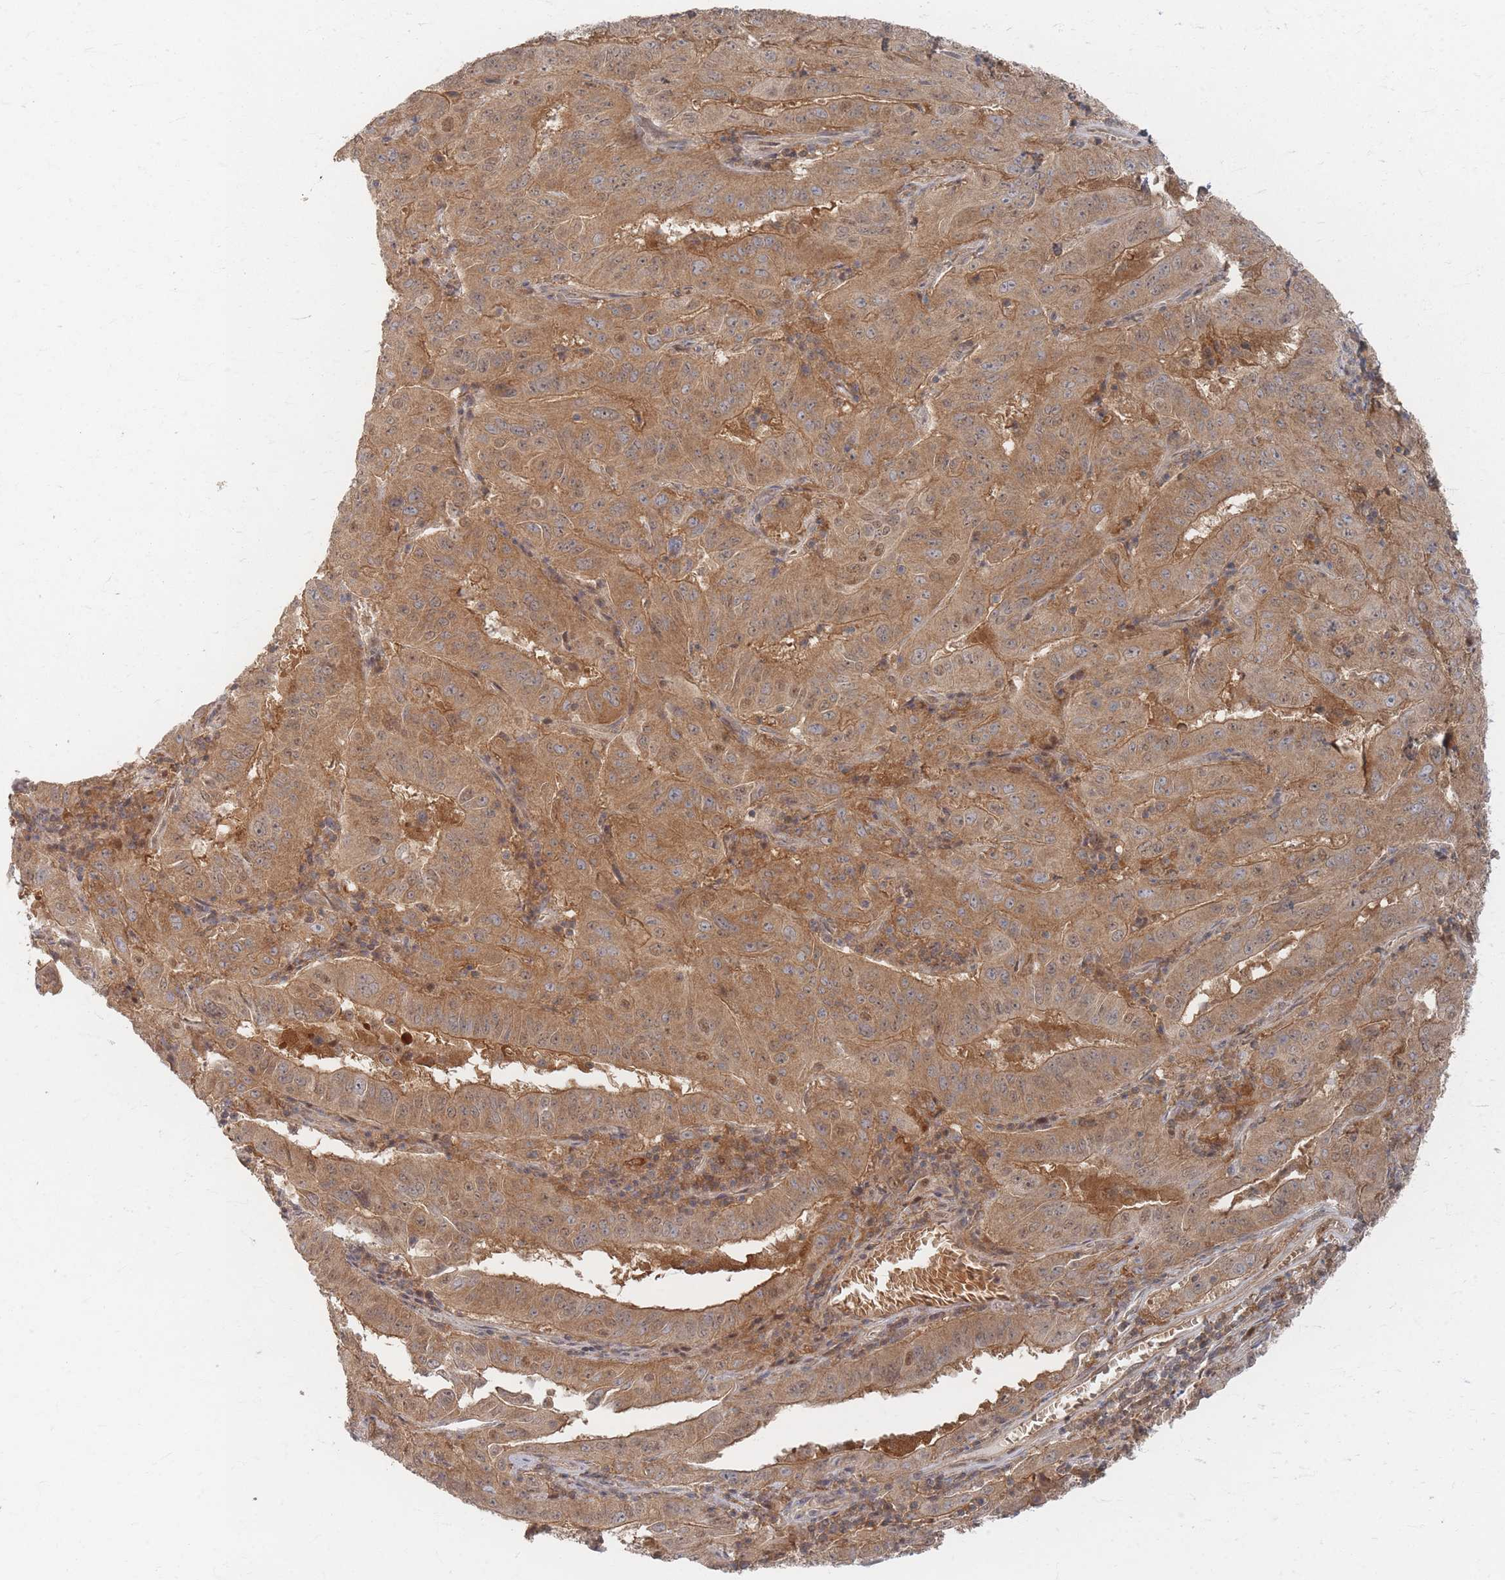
{"staining": {"intensity": "moderate", "quantity": ">75%", "location": "cytoplasmic/membranous"}, "tissue": "pancreatic cancer", "cell_type": "Tumor cells", "image_type": "cancer", "snomed": [{"axis": "morphology", "description": "Adenocarcinoma, NOS"}, {"axis": "topography", "description": "Pancreas"}], "caption": "A brown stain labels moderate cytoplasmic/membranous staining of a protein in pancreatic cancer tumor cells.", "gene": "PSMD9", "patient": {"sex": "male", "age": 63}}